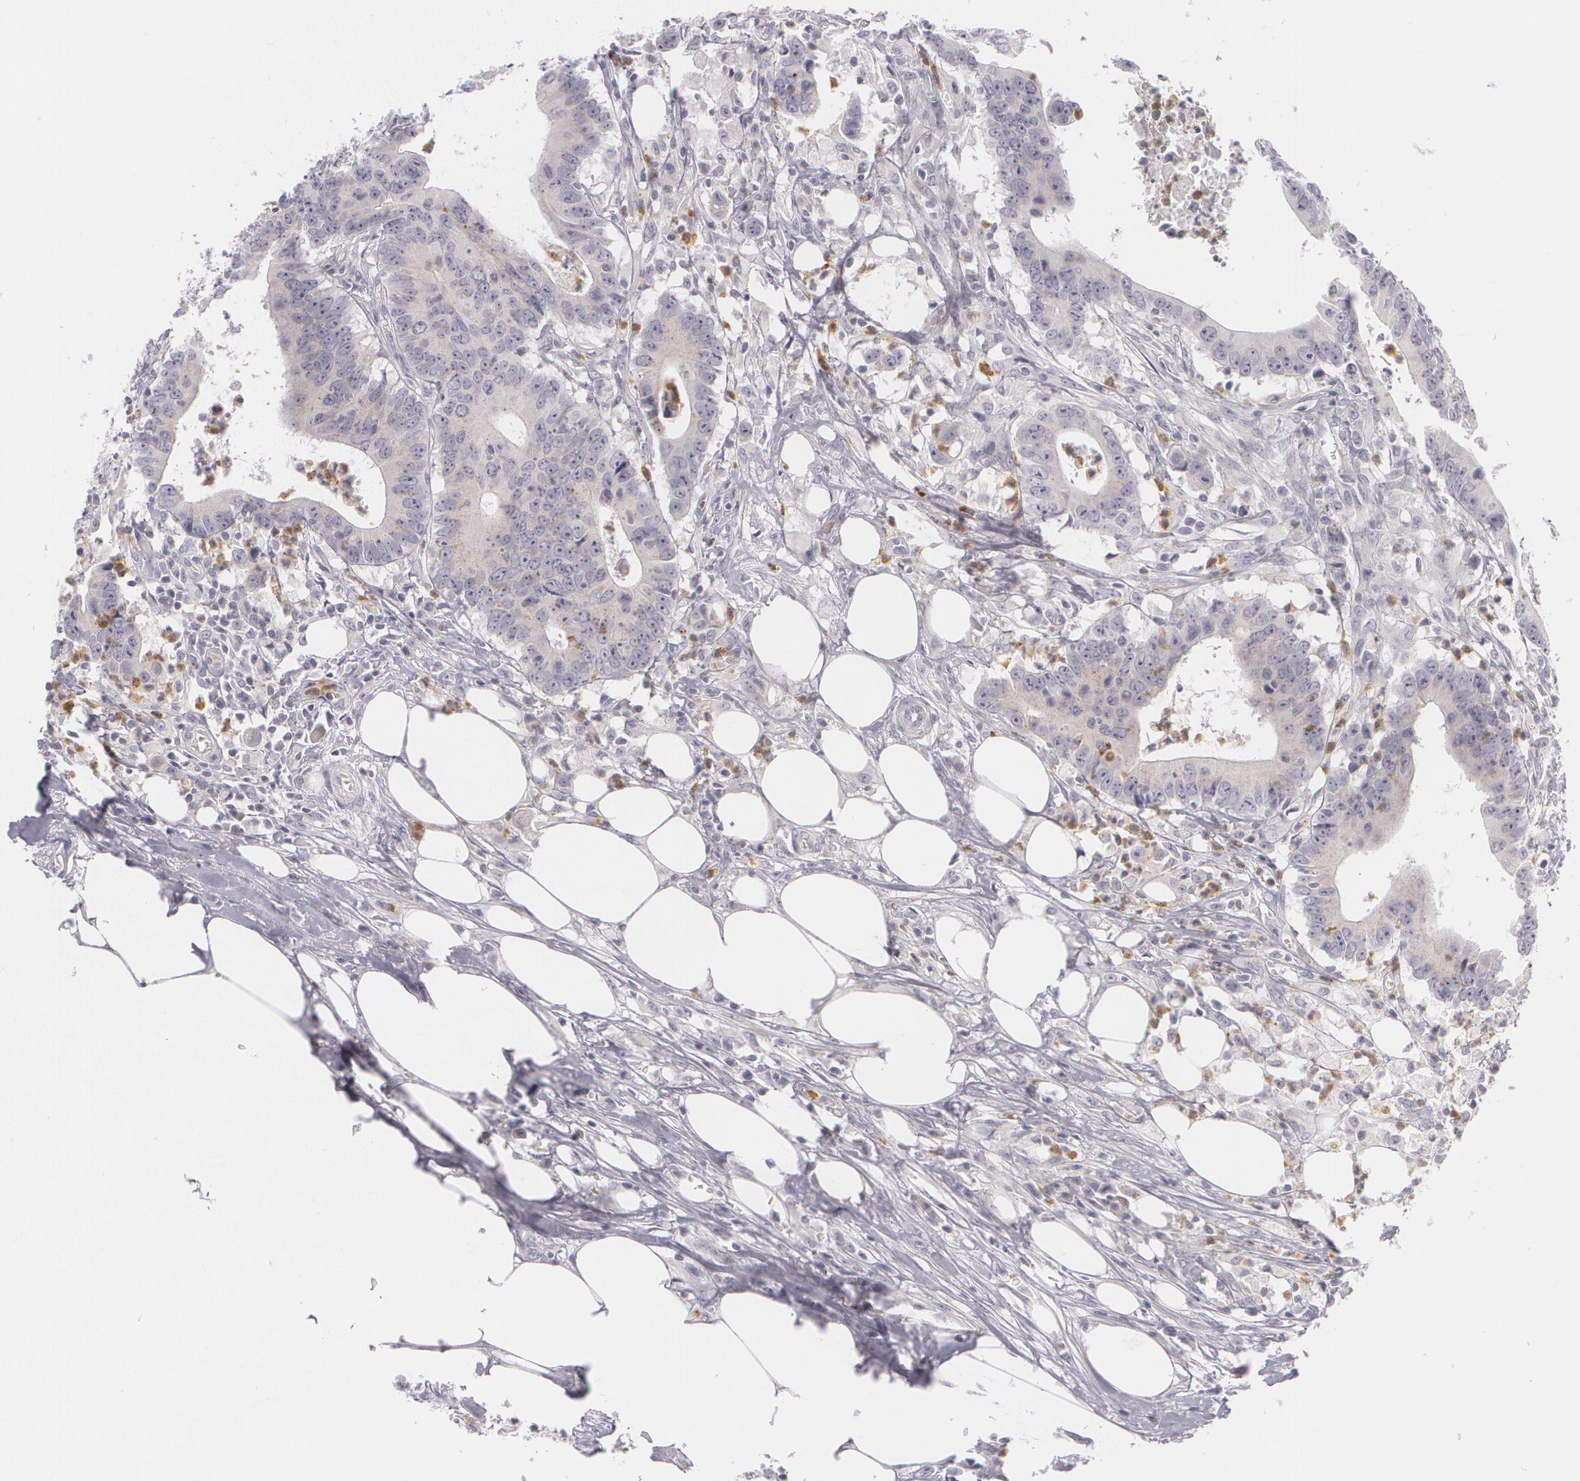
{"staining": {"intensity": "negative", "quantity": "none", "location": "none"}, "tissue": "colorectal cancer", "cell_type": "Tumor cells", "image_type": "cancer", "snomed": [{"axis": "morphology", "description": "Adenocarcinoma, NOS"}, {"axis": "topography", "description": "Colon"}], "caption": "The image reveals no staining of tumor cells in adenocarcinoma (colorectal).", "gene": "FAM181A", "patient": {"sex": "male", "age": 55}}